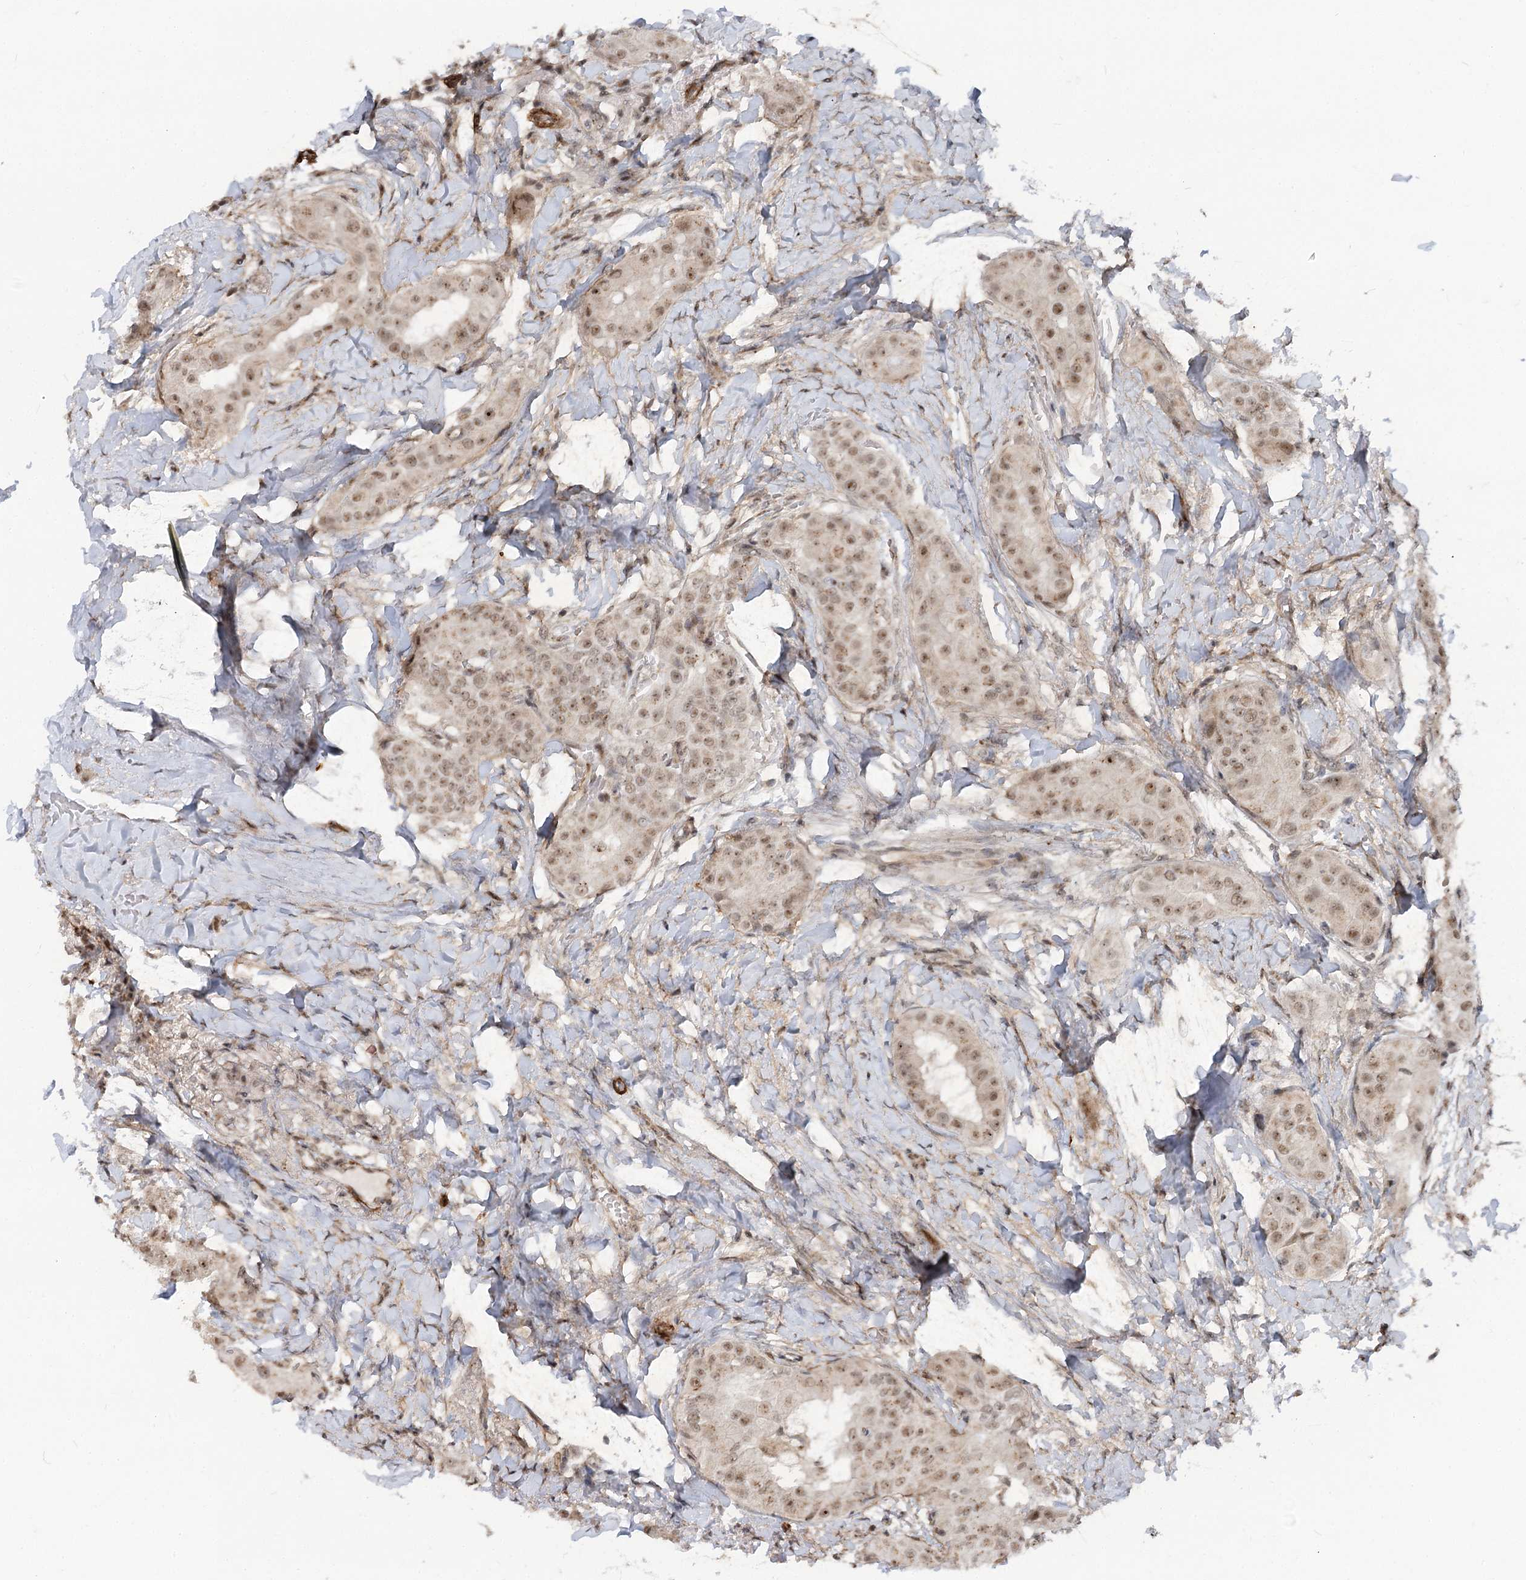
{"staining": {"intensity": "moderate", "quantity": "25%-75%", "location": "nuclear"}, "tissue": "thyroid cancer", "cell_type": "Tumor cells", "image_type": "cancer", "snomed": [{"axis": "morphology", "description": "Papillary adenocarcinoma, NOS"}, {"axis": "topography", "description": "Thyroid gland"}], "caption": "Moderate nuclear staining is present in about 25%-75% of tumor cells in thyroid cancer.", "gene": "GNL3L", "patient": {"sex": "male", "age": 33}}